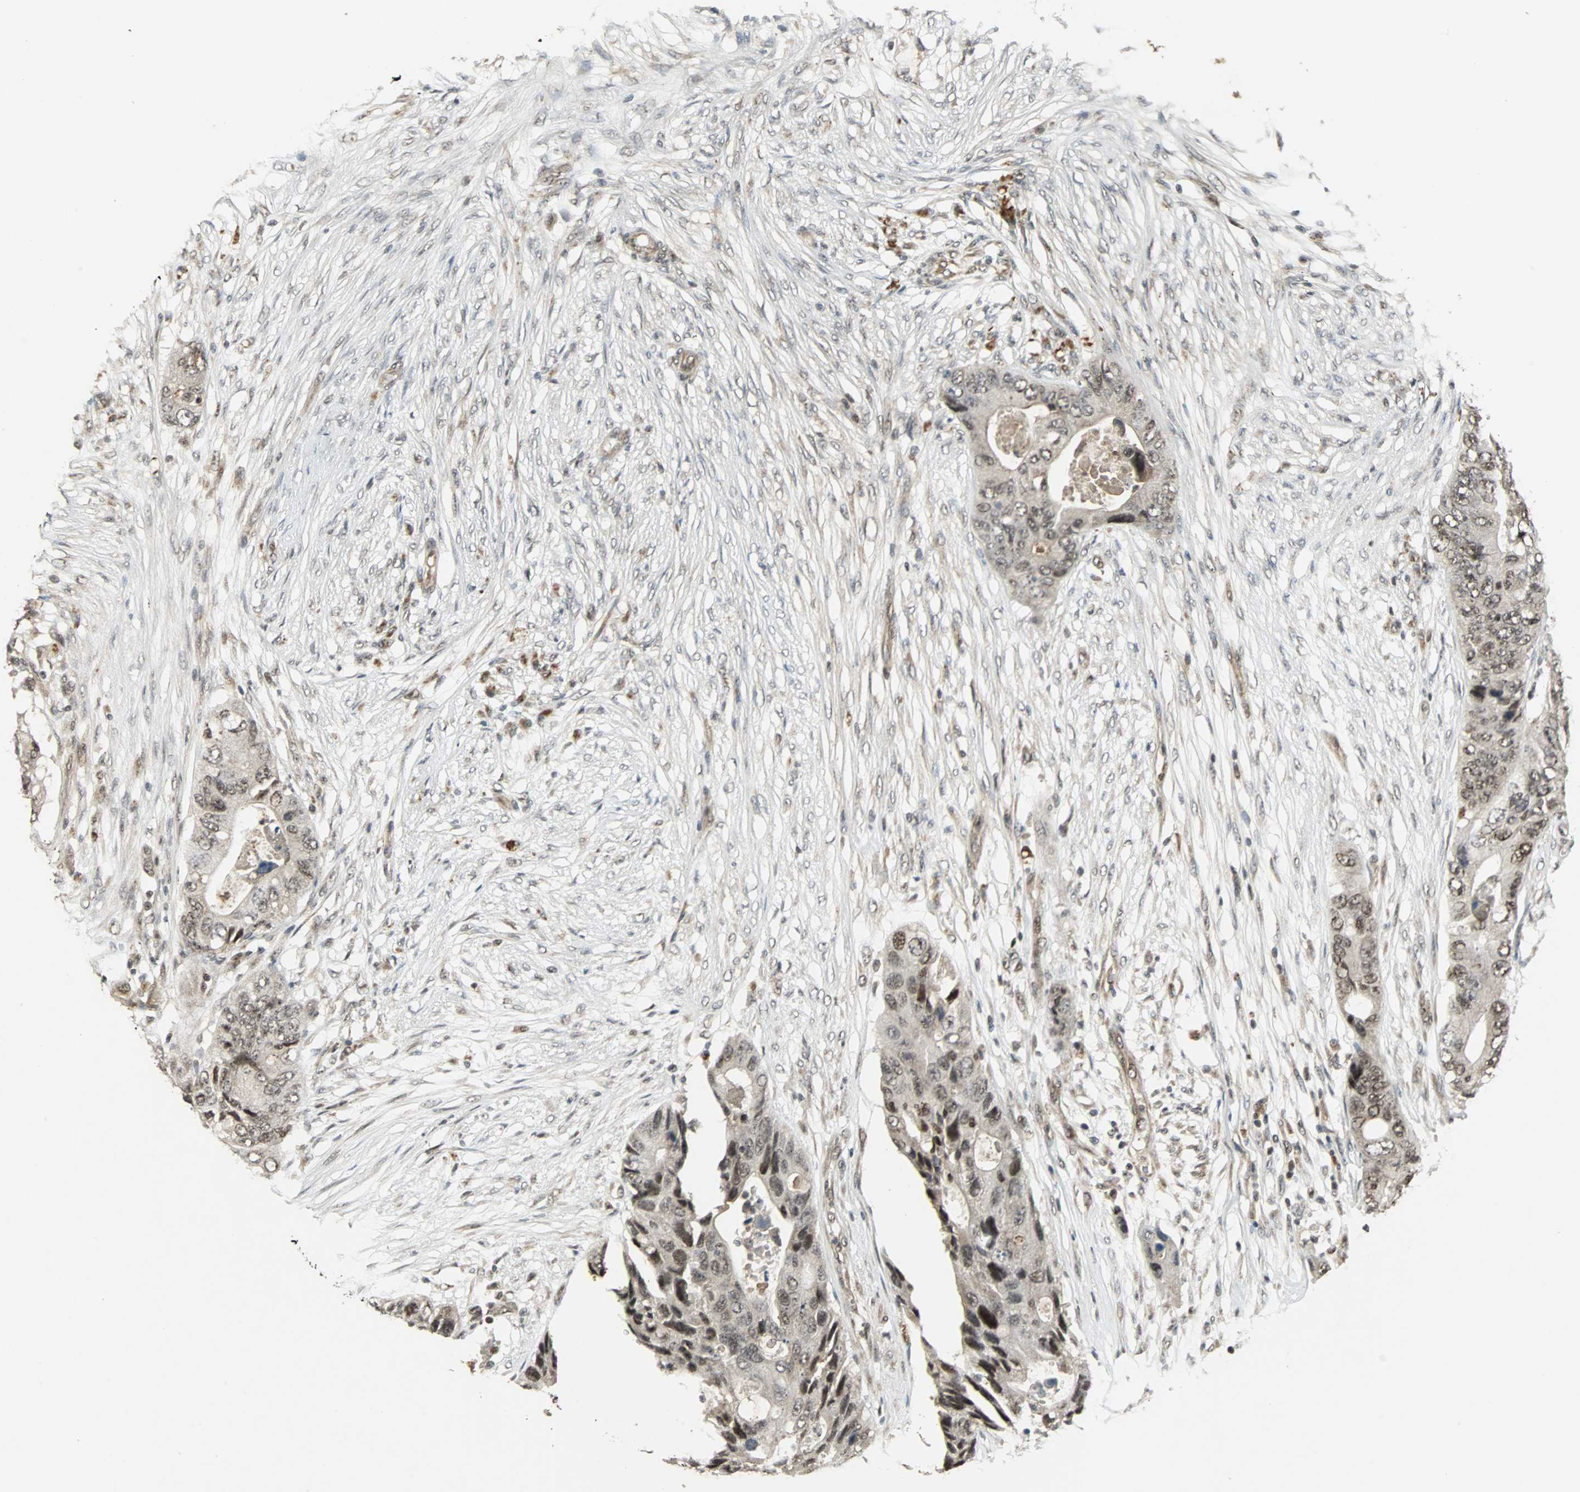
{"staining": {"intensity": "moderate", "quantity": ">75%", "location": "nuclear"}, "tissue": "colorectal cancer", "cell_type": "Tumor cells", "image_type": "cancer", "snomed": [{"axis": "morphology", "description": "Adenocarcinoma, NOS"}, {"axis": "topography", "description": "Colon"}], "caption": "Immunohistochemistry (DAB) staining of human adenocarcinoma (colorectal) exhibits moderate nuclear protein expression in approximately >75% of tumor cells.", "gene": "MED4", "patient": {"sex": "male", "age": 71}}